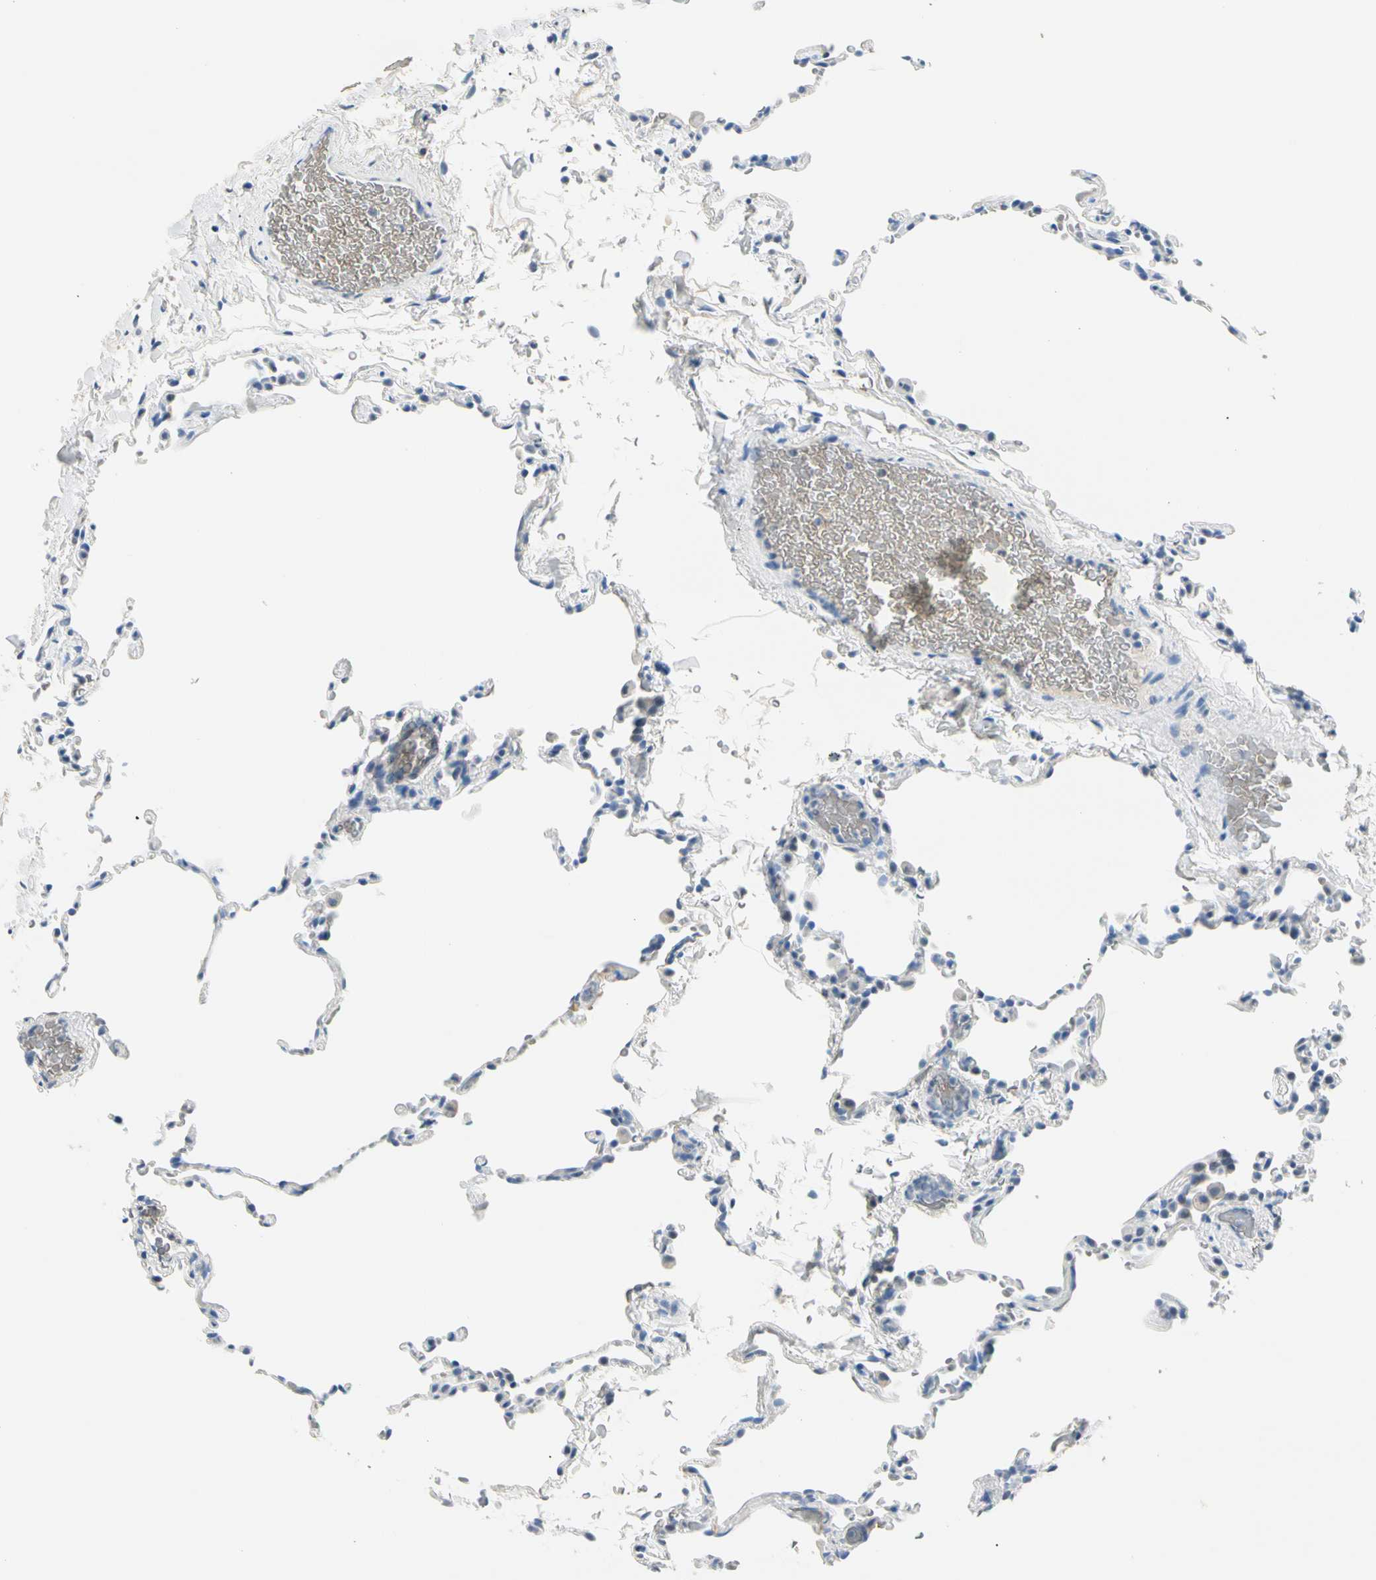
{"staining": {"intensity": "negative", "quantity": "none", "location": "none"}, "tissue": "lung", "cell_type": "Alveolar cells", "image_type": "normal", "snomed": [{"axis": "morphology", "description": "Normal tissue, NOS"}, {"axis": "topography", "description": "Lung"}], "caption": "DAB (3,3'-diaminobenzidine) immunohistochemical staining of benign human lung displays no significant staining in alveolar cells.", "gene": "CA1", "patient": {"sex": "female", "age": 61}}